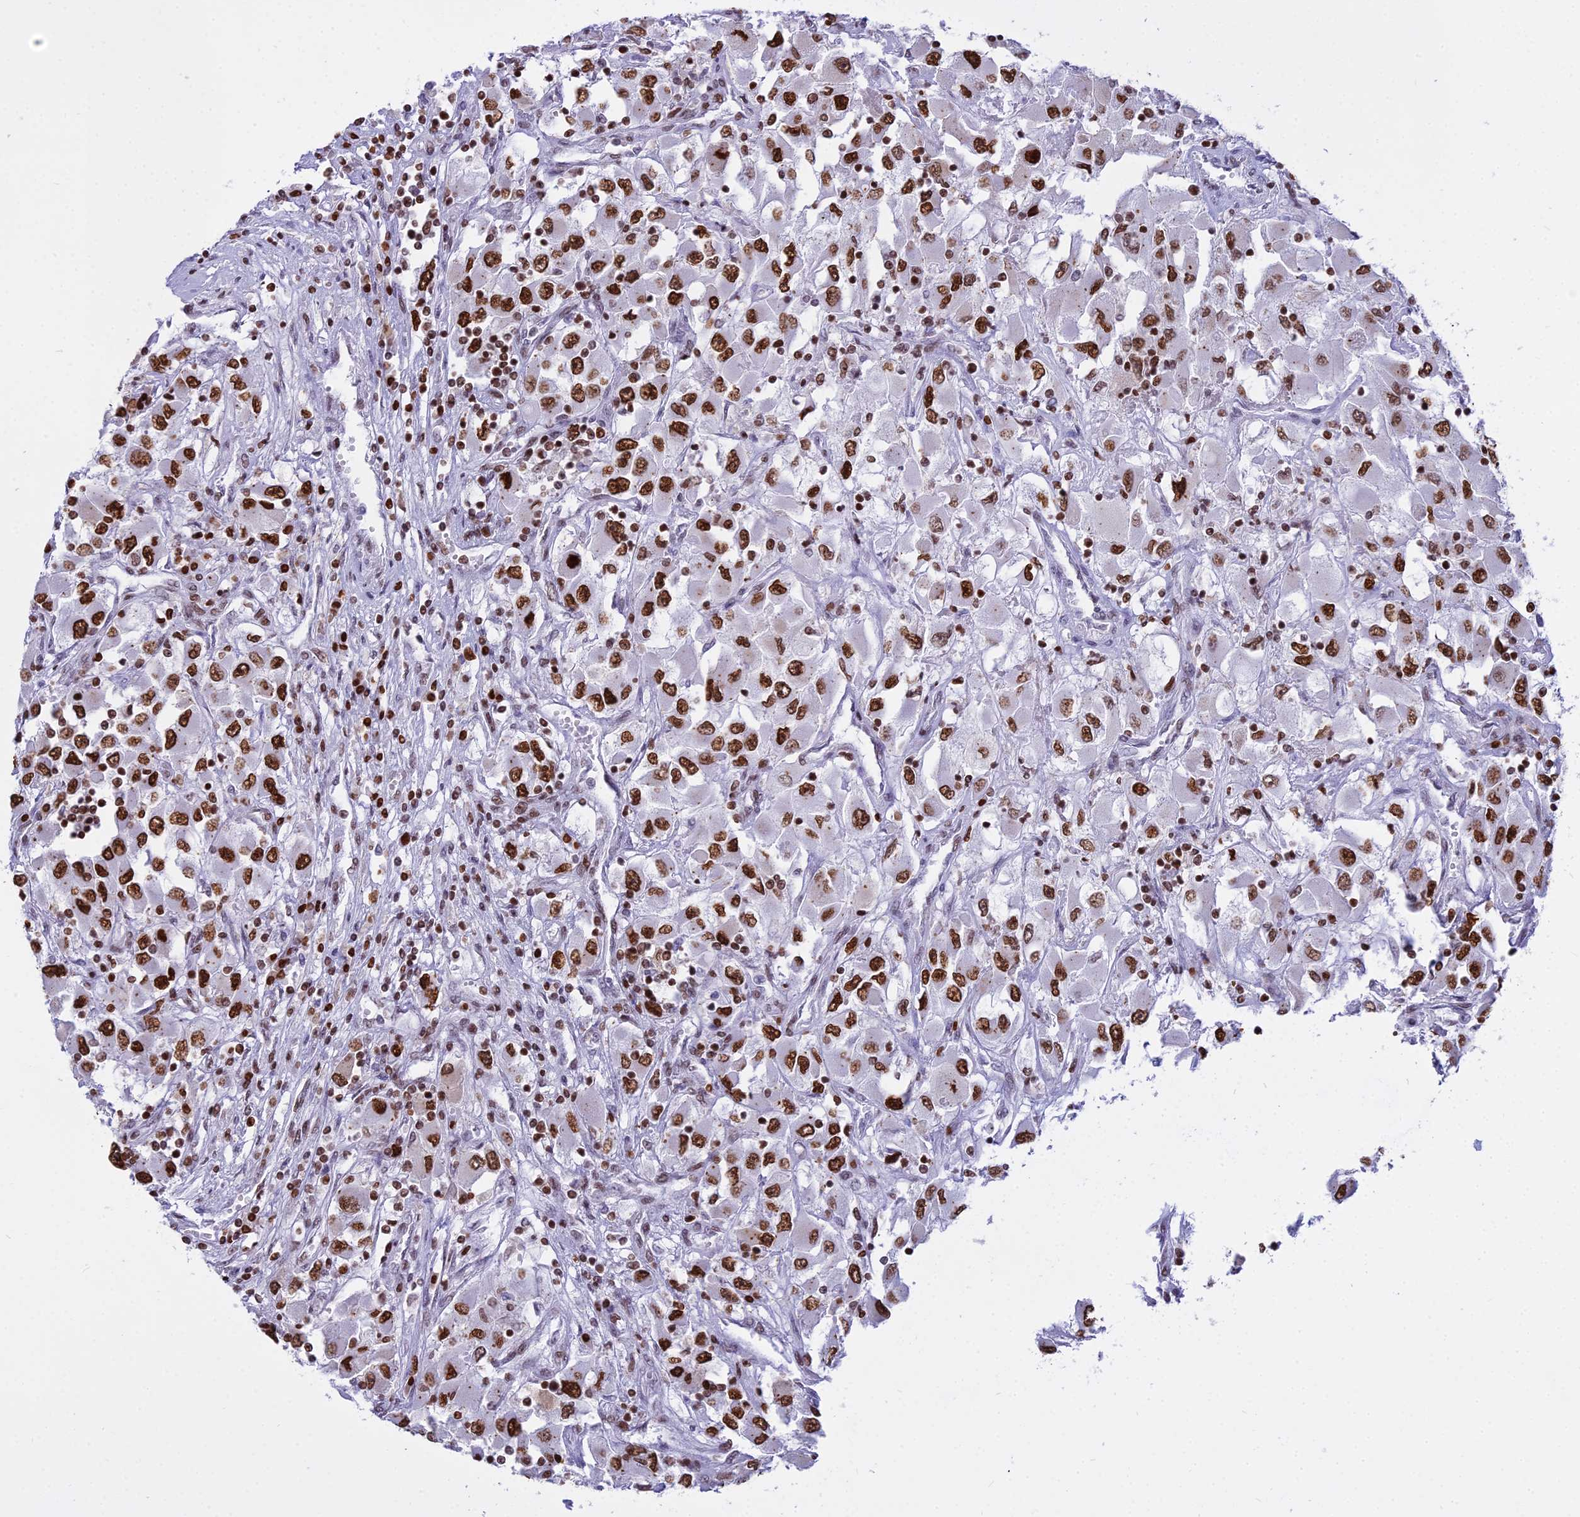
{"staining": {"intensity": "strong", "quantity": ">75%", "location": "nuclear"}, "tissue": "renal cancer", "cell_type": "Tumor cells", "image_type": "cancer", "snomed": [{"axis": "morphology", "description": "Adenocarcinoma, NOS"}, {"axis": "topography", "description": "Kidney"}], "caption": "Immunohistochemistry staining of renal cancer, which shows high levels of strong nuclear expression in approximately >75% of tumor cells indicating strong nuclear protein staining. The staining was performed using DAB (brown) for protein detection and nuclei were counterstained in hematoxylin (blue).", "gene": "PARP1", "patient": {"sex": "female", "age": 52}}